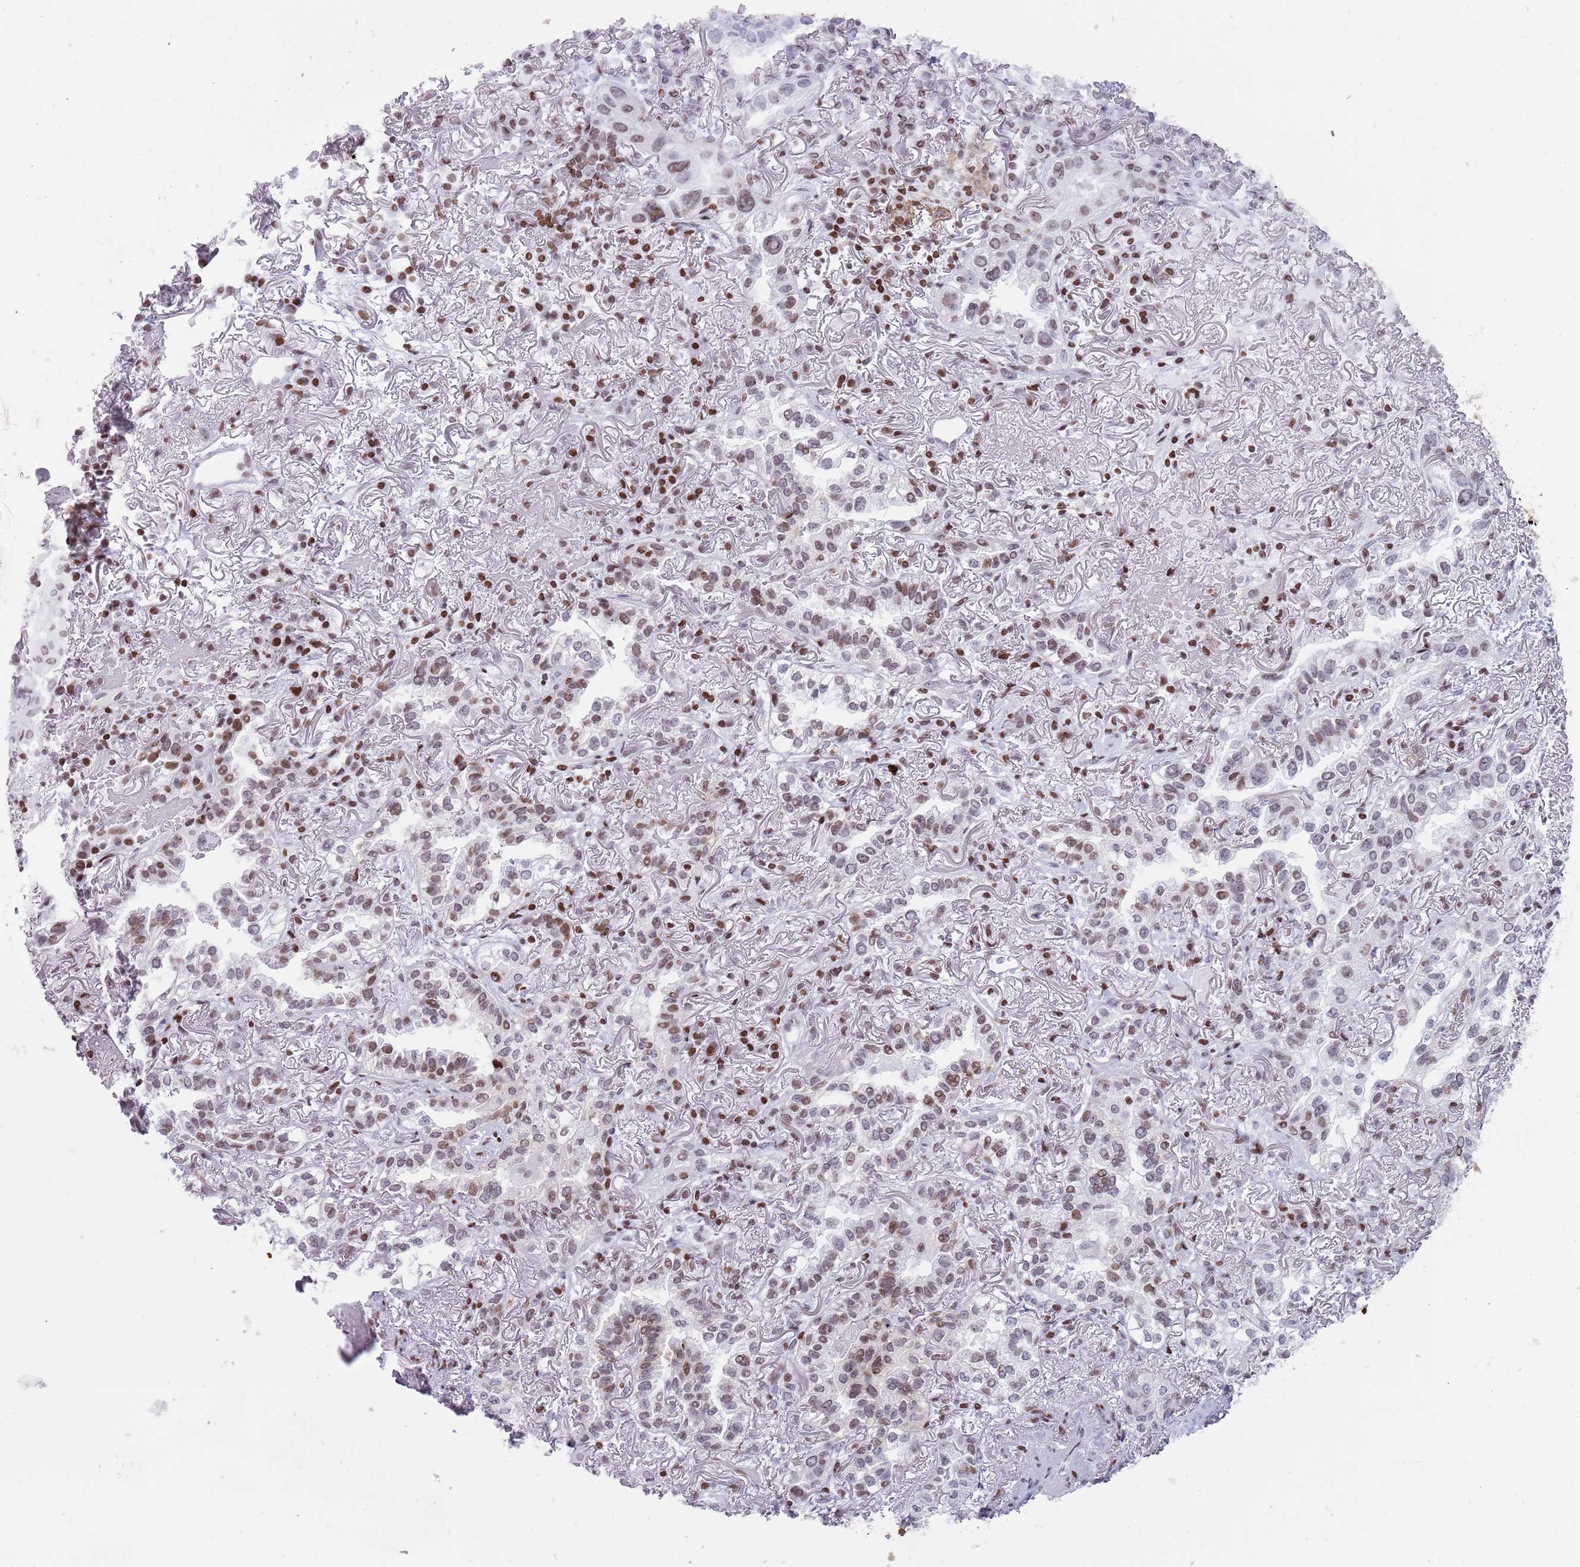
{"staining": {"intensity": "moderate", "quantity": "<25%", "location": "nuclear"}, "tissue": "lung cancer", "cell_type": "Tumor cells", "image_type": "cancer", "snomed": [{"axis": "morphology", "description": "Adenocarcinoma, NOS"}, {"axis": "topography", "description": "Lung"}], "caption": "Lung adenocarcinoma was stained to show a protein in brown. There is low levels of moderate nuclear positivity in approximately <25% of tumor cells.", "gene": "HDAC8", "patient": {"sex": "female", "age": 69}}